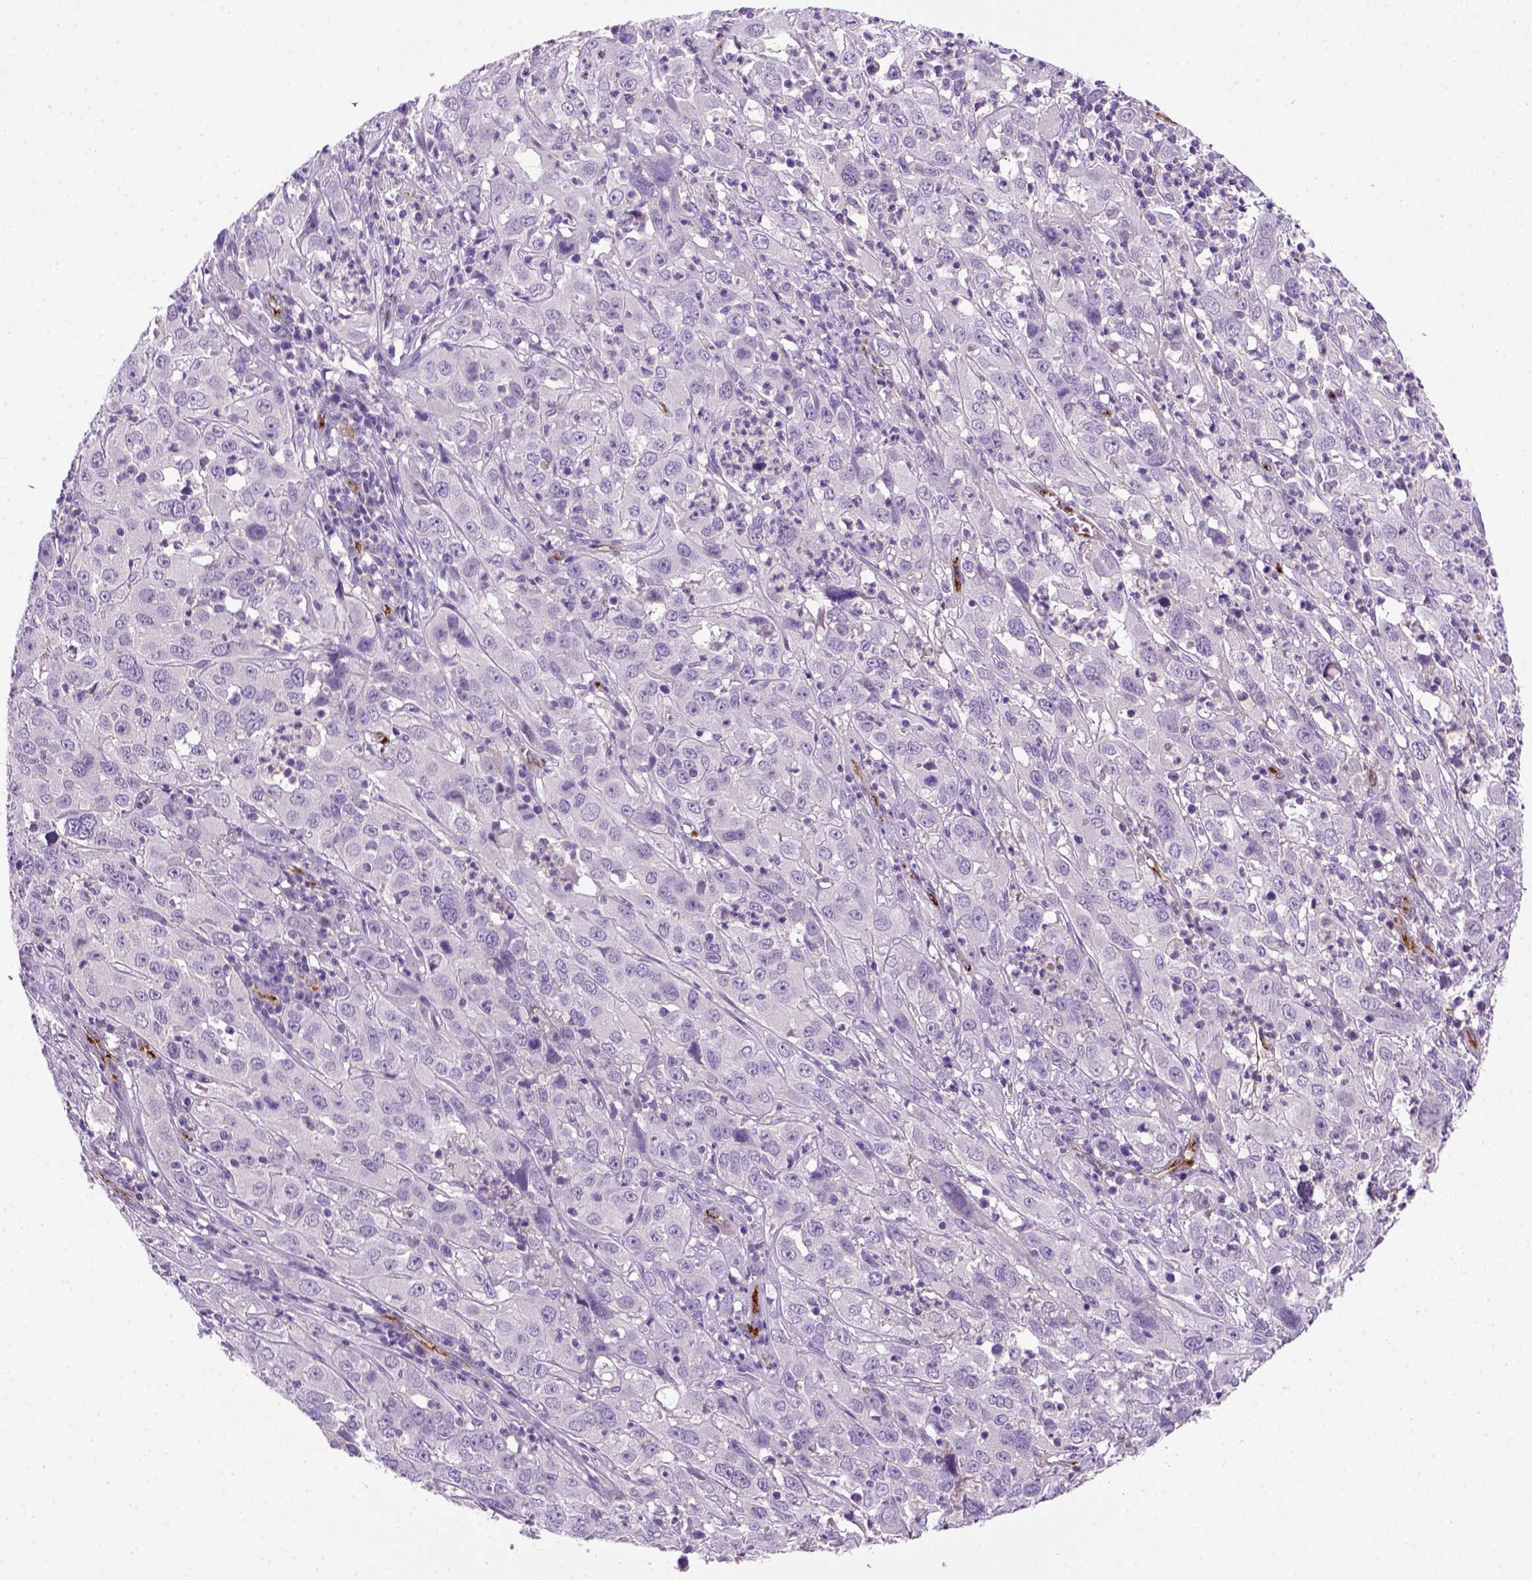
{"staining": {"intensity": "negative", "quantity": "none", "location": "none"}, "tissue": "cervical cancer", "cell_type": "Tumor cells", "image_type": "cancer", "snomed": [{"axis": "morphology", "description": "Squamous cell carcinoma, NOS"}, {"axis": "topography", "description": "Cervix"}], "caption": "Squamous cell carcinoma (cervical) was stained to show a protein in brown. There is no significant expression in tumor cells.", "gene": "VWF", "patient": {"sex": "female", "age": 32}}